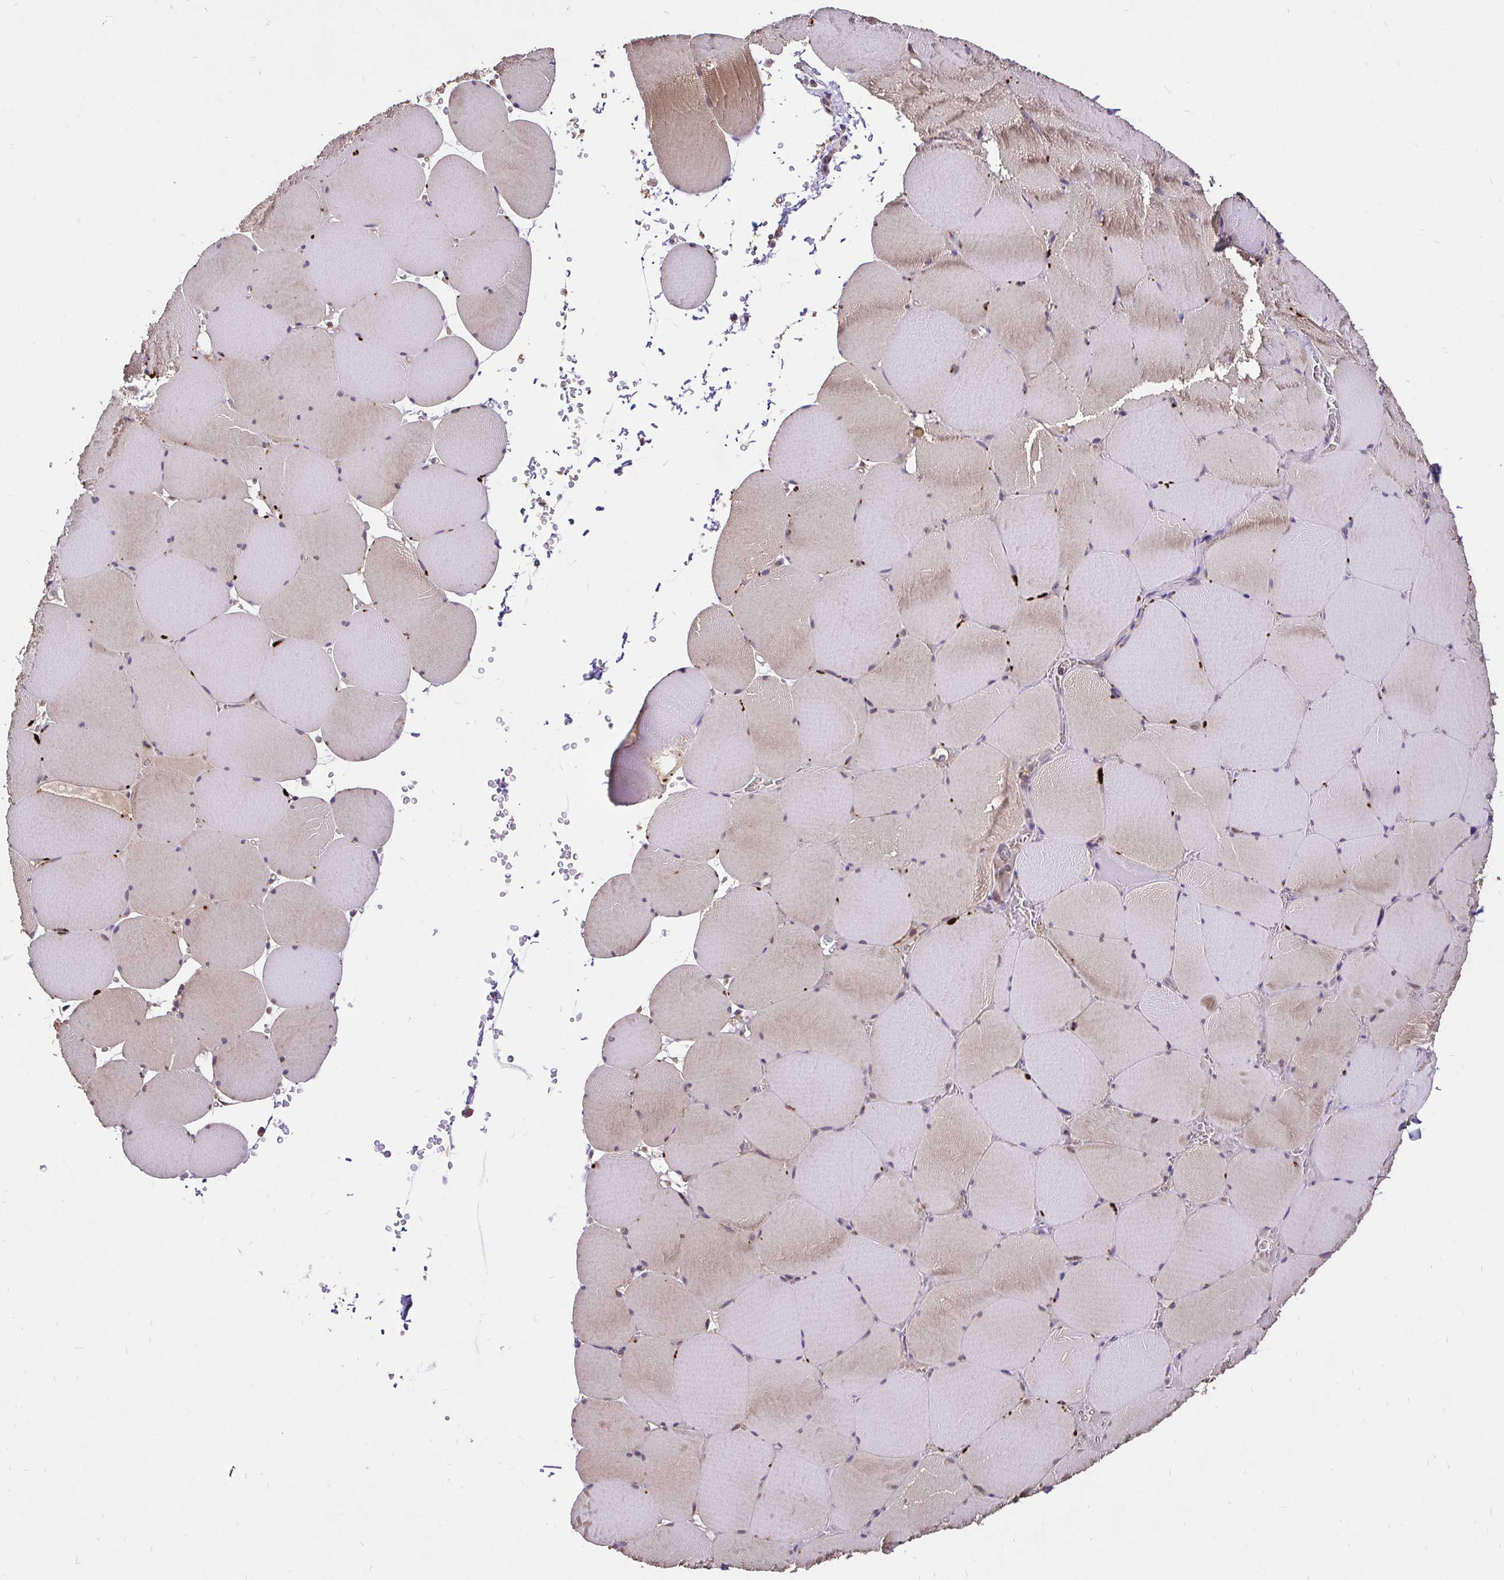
{"staining": {"intensity": "weak", "quantity": "<25%", "location": "cytoplasmic/membranous"}, "tissue": "skeletal muscle", "cell_type": "Myocytes", "image_type": "normal", "snomed": [{"axis": "morphology", "description": "Normal tissue, NOS"}, {"axis": "topography", "description": "Skeletal muscle"}, {"axis": "topography", "description": "Head-Neck"}], "caption": "An image of human skeletal muscle is negative for staining in myocytes. Nuclei are stained in blue.", "gene": "UBE2M", "patient": {"sex": "male", "age": 66}}